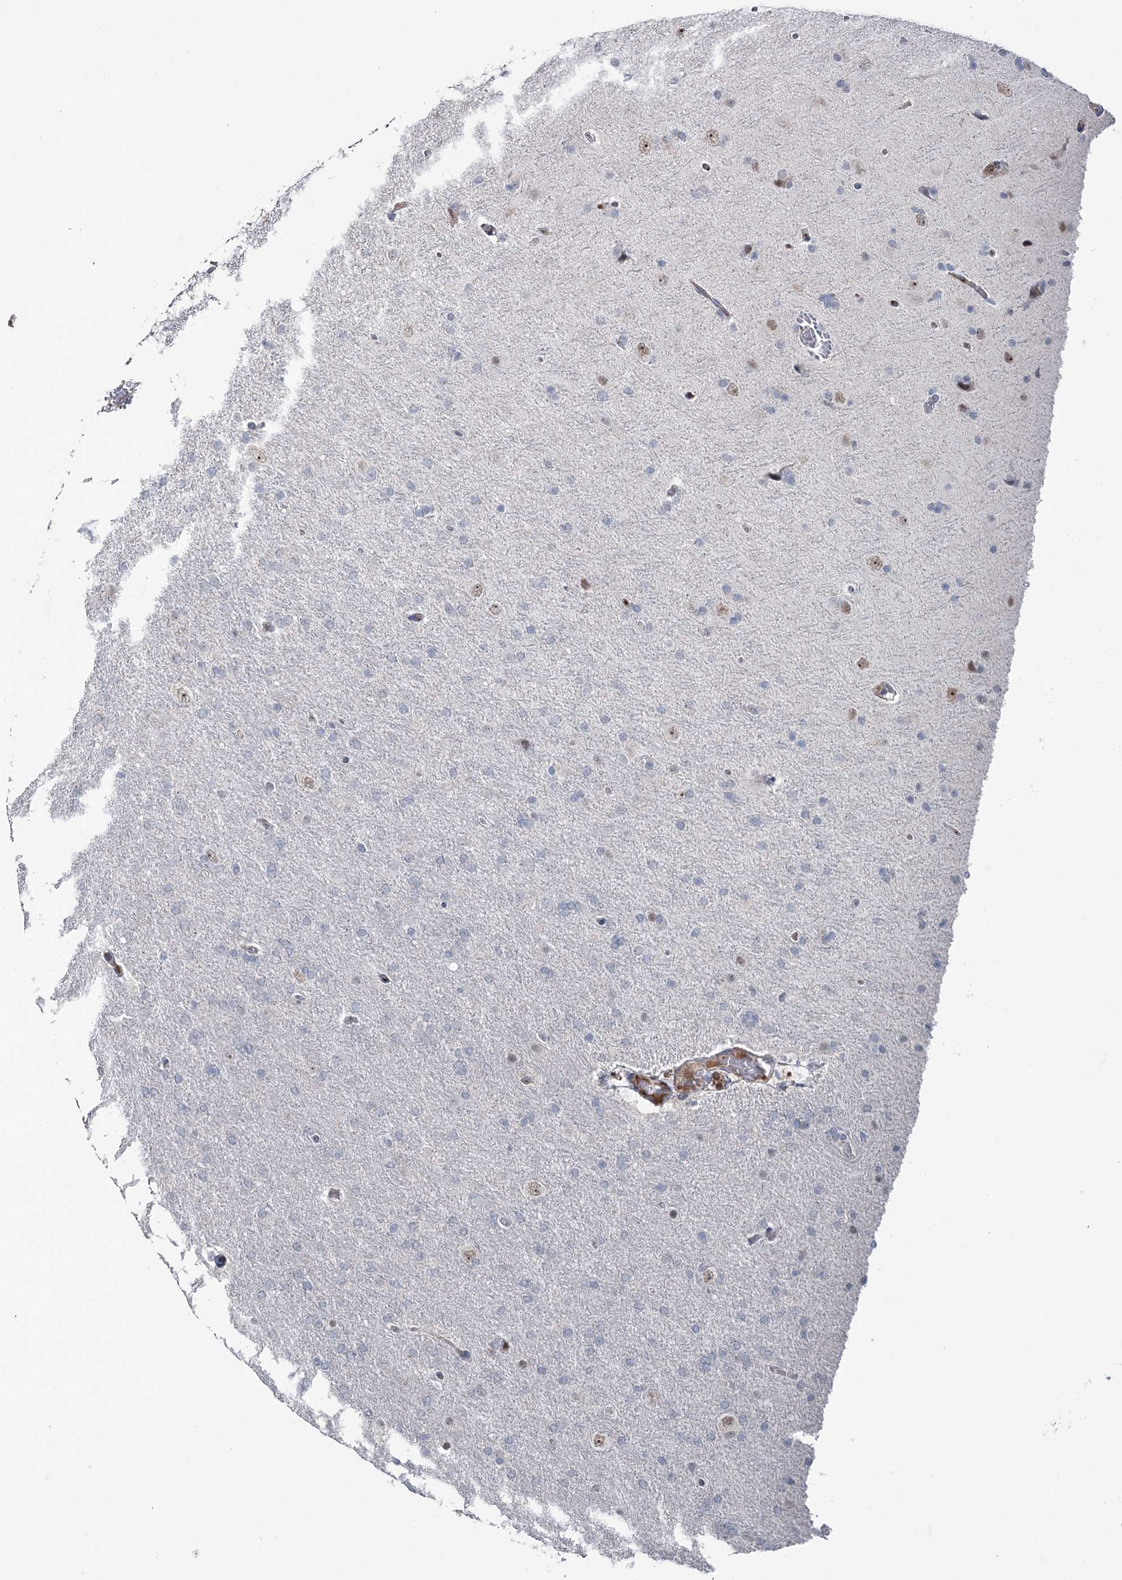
{"staining": {"intensity": "negative", "quantity": "none", "location": "none"}, "tissue": "glioma", "cell_type": "Tumor cells", "image_type": "cancer", "snomed": [{"axis": "morphology", "description": "Glioma, malignant, High grade"}, {"axis": "topography", "description": "Brain"}], "caption": "IHC of human glioma exhibits no expression in tumor cells. (DAB IHC with hematoxylin counter stain).", "gene": "FAM120B", "patient": {"sex": "male", "age": 72}}